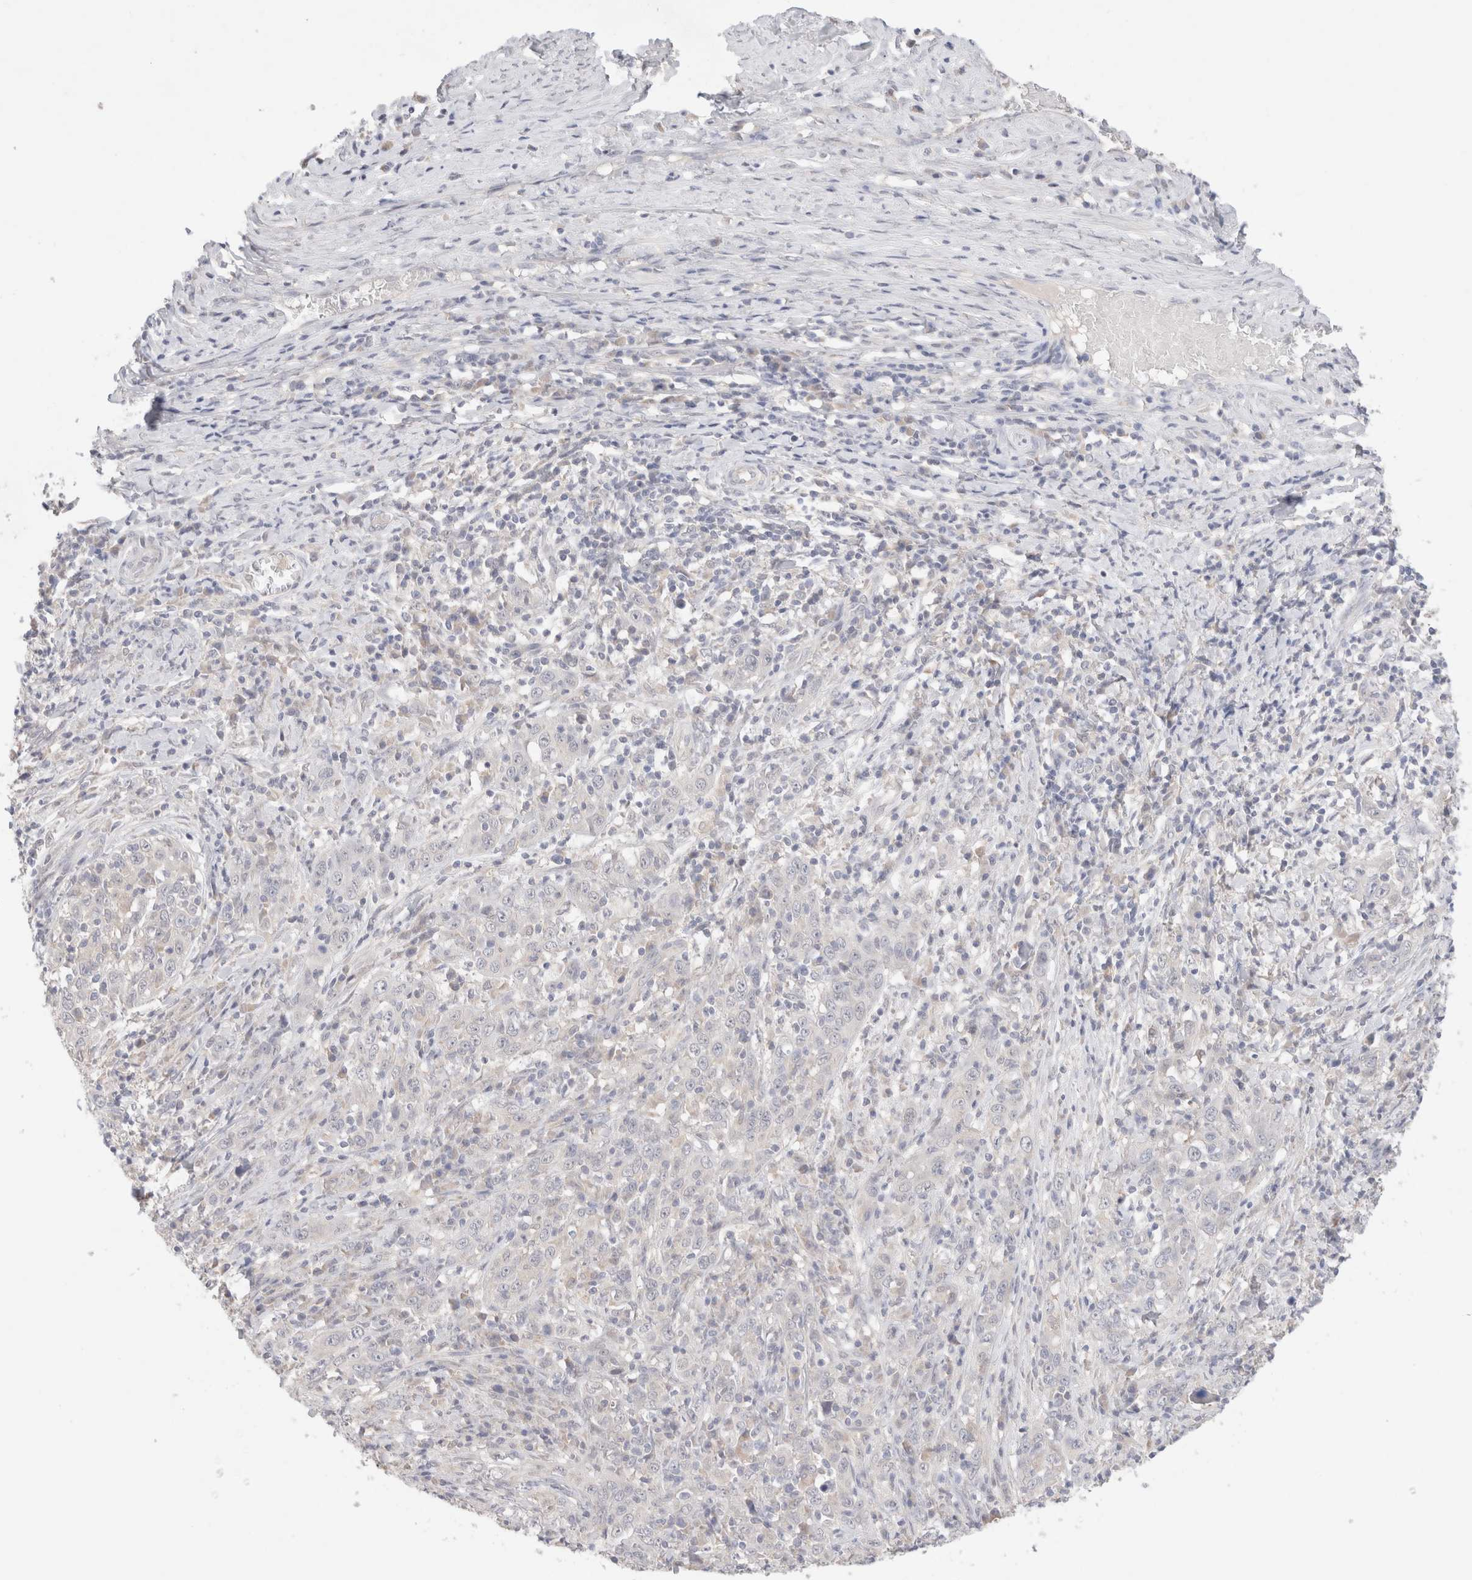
{"staining": {"intensity": "negative", "quantity": "none", "location": "none"}, "tissue": "cervical cancer", "cell_type": "Tumor cells", "image_type": "cancer", "snomed": [{"axis": "morphology", "description": "Squamous cell carcinoma, NOS"}, {"axis": "topography", "description": "Cervix"}], "caption": "IHC photomicrograph of cervical cancer stained for a protein (brown), which shows no positivity in tumor cells.", "gene": "SPATA20", "patient": {"sex": "female", "age": 46}}